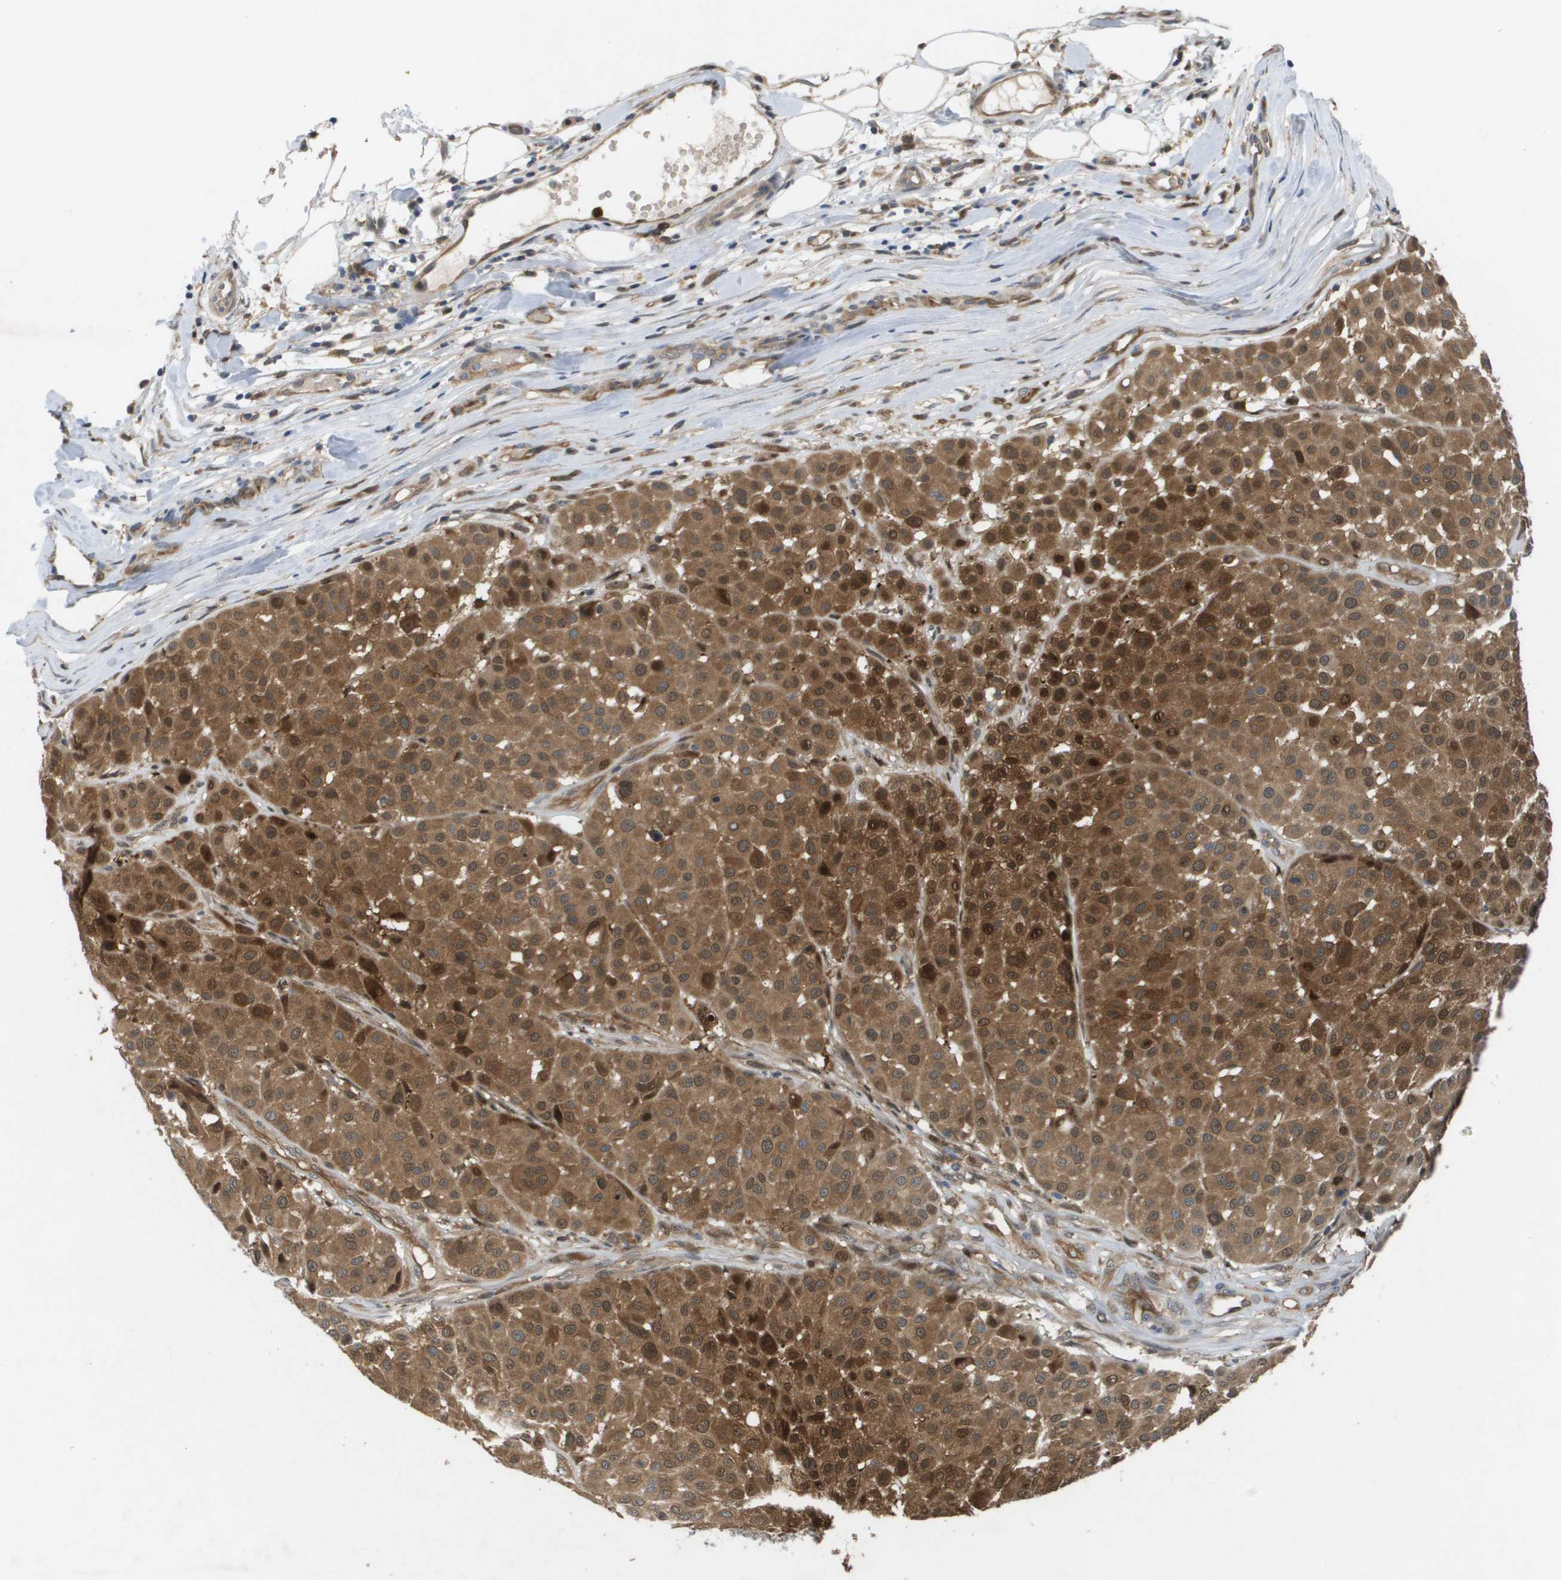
{"staining": {"intensity": "moderate", "quantity": ">75%", "location": "cytoplasmic/membranous,nuclear"}, "tissue": "melanoma", "cell_type": "Tumor cells", "image_type": "cancer", "snomed": [{"axis": "morphology", "description": "Malignant melanoma, Metastatic site"}, {"axis": "topography", "description": "Soft tissue"}], "caption": "There is medium levels of moderate cytoplasmic/membranous and nuclear staining in tumor cells of melanoma, as demonstrated by immunohistochemical staining (brown color).", "gene": "PALD1", "patient": {"sex": "male", "age": 41}}